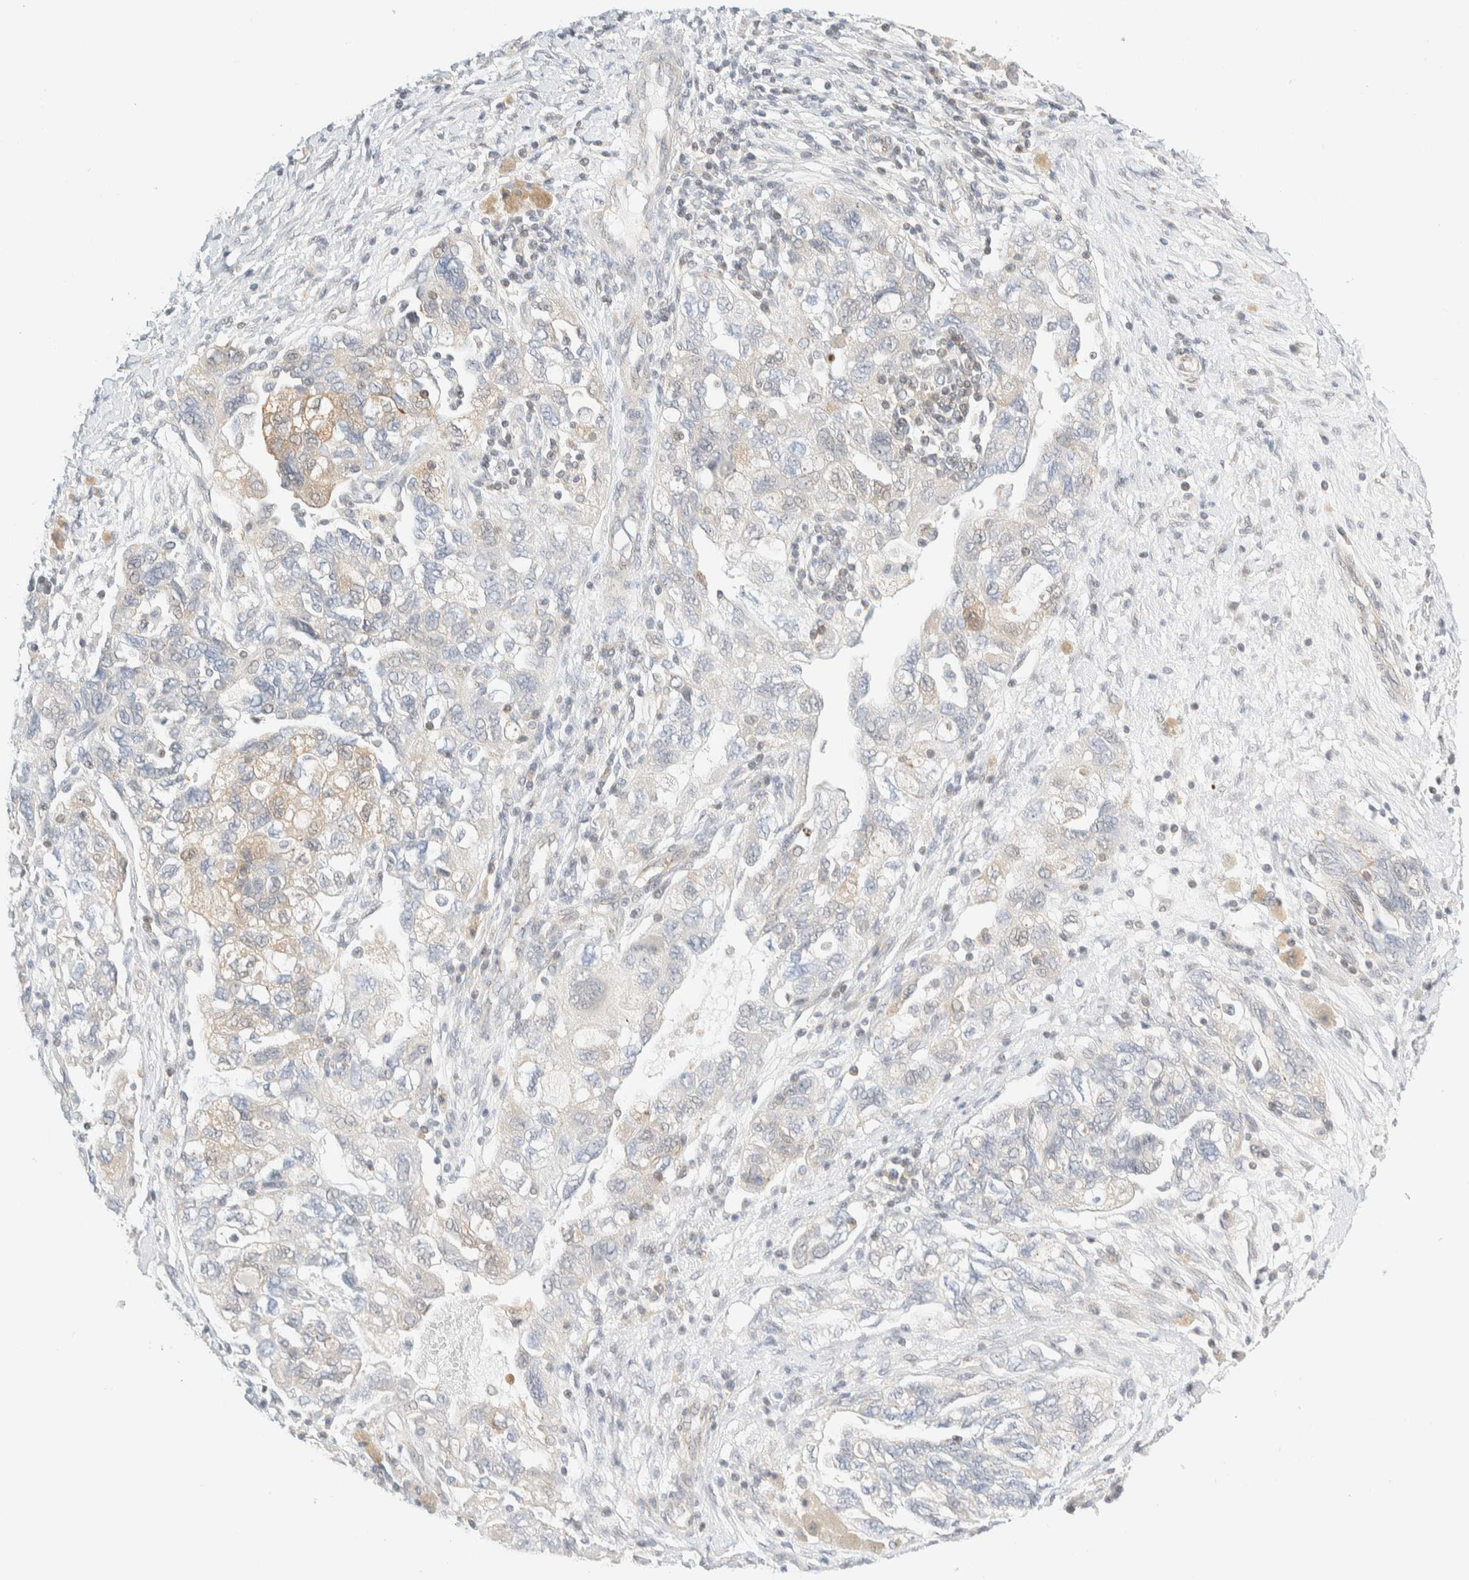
{"staining": {"intensity": "weak", "quantity": "<25%", "location": "cytoplasmic/membranous"}, "tissue": "ovarian cancer", "cell_type": "Tumor cells", "image_type": "cancer", "snomed": [{"axis": "morphology", "description": "Carcinoma, NOS"}, {"axis": "morphology", "description": "Cystadenocarcinoma, serous, NOS"}, {"axis": "topography", "description": "Ovary"}], "caption": "Ovarian cancer (serous cystadenocarcinoma) stained for a protein using immunohistochemistry demonstrates no expression tumor cells.", "gene": "PCYT2", "patient": {"sex": "female", "age": 69}}